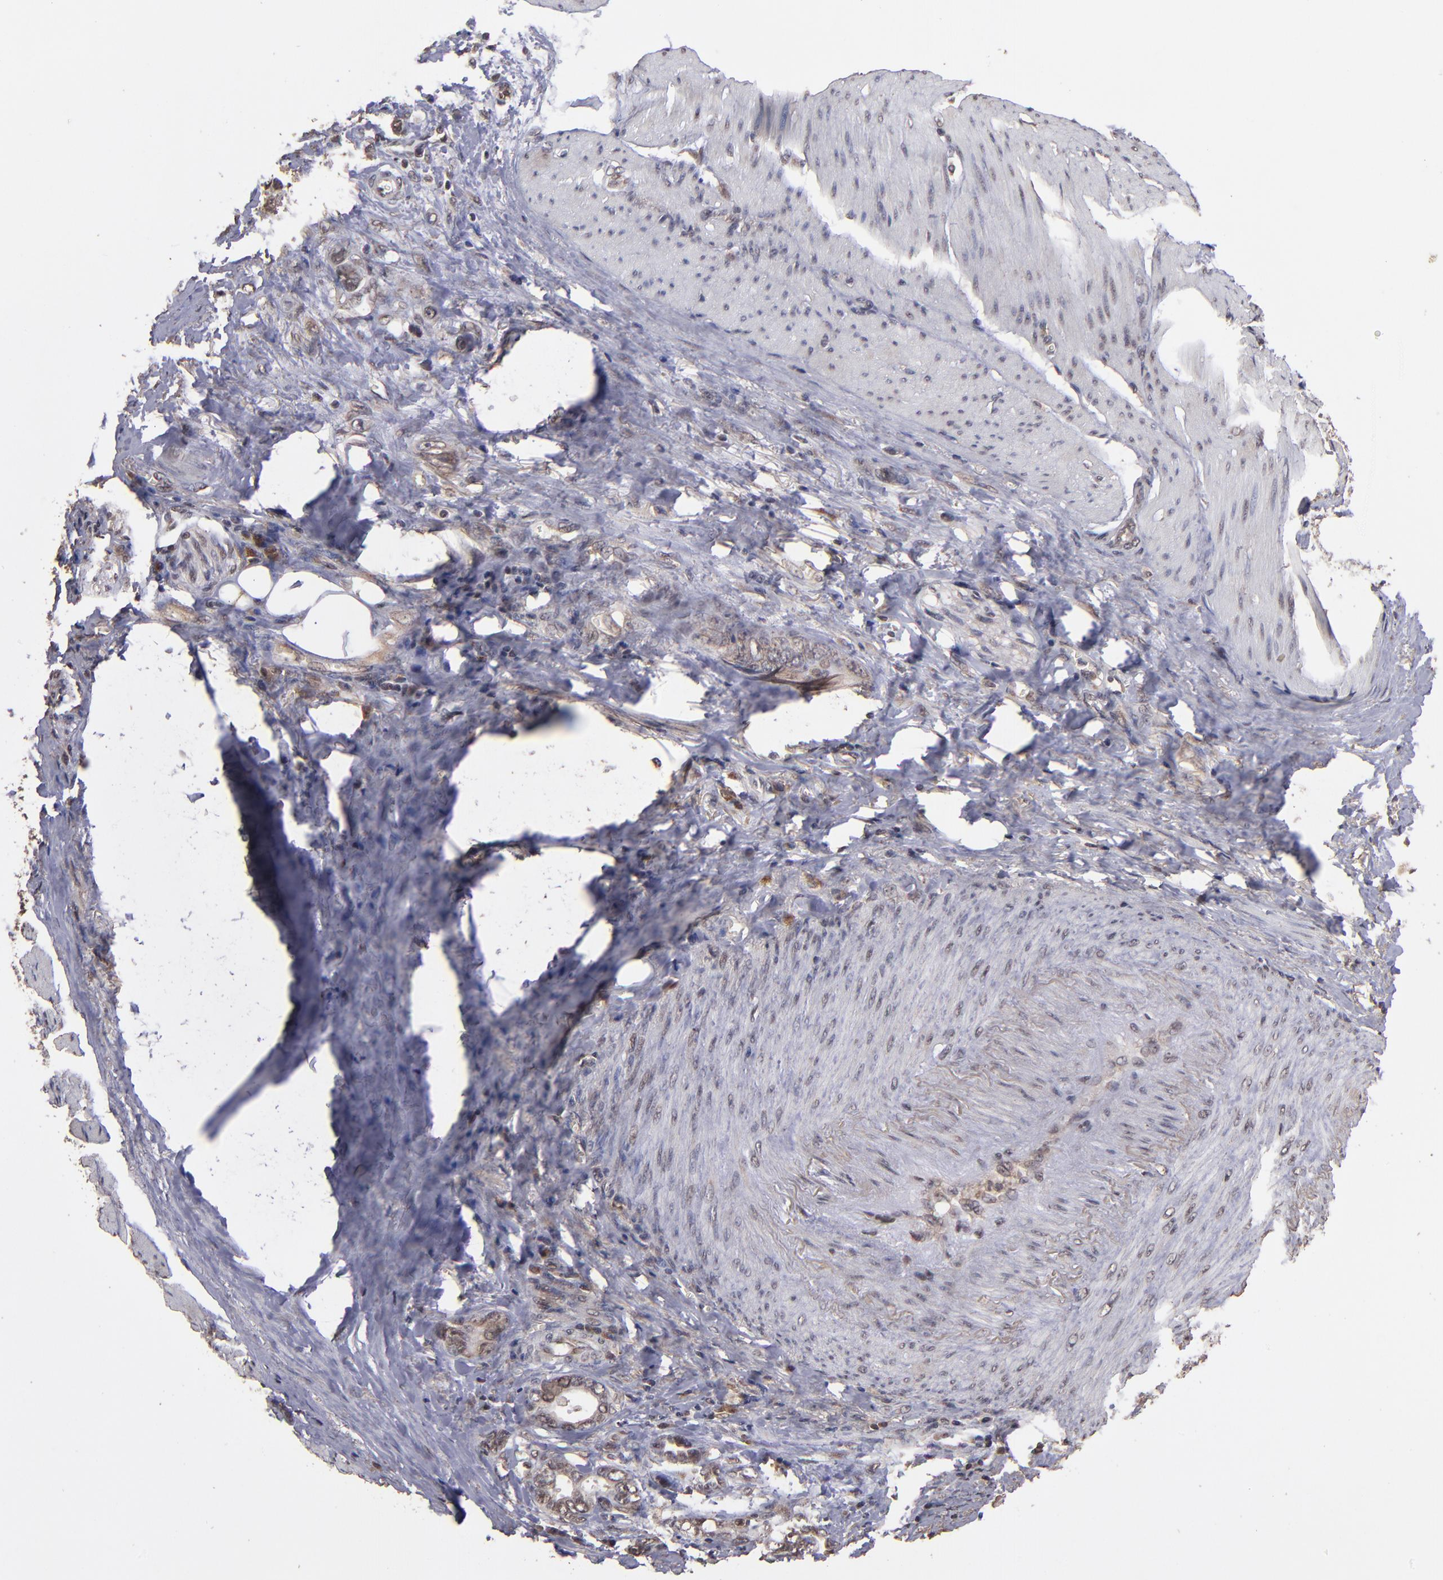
{"staining": {"intensity": "moderate", "quantity": ">75%", "location": "cytoplasmic/membranous"}, "tissue": "stomach cancer", "cell_type": "Tumor cells", "image_type": "cancer", "snomed": [{"axis": "morphology", "description": "Adenocarcinoma, NOS"}, {"axis": "topography", "description": "Stomach"}], "caption": "The micrograph displays staining of stomach cancer (adenocarcinoma), revealing moderate cytoplasmic/membranous protein staining (brown color) within tumor cells. (DAB (3,3'-diaminobenzidine) = brown stain, brightfield microscopy at high magnification).", "gene": "NFE2L2", "patient": {"sex": "male", "age": 78}}